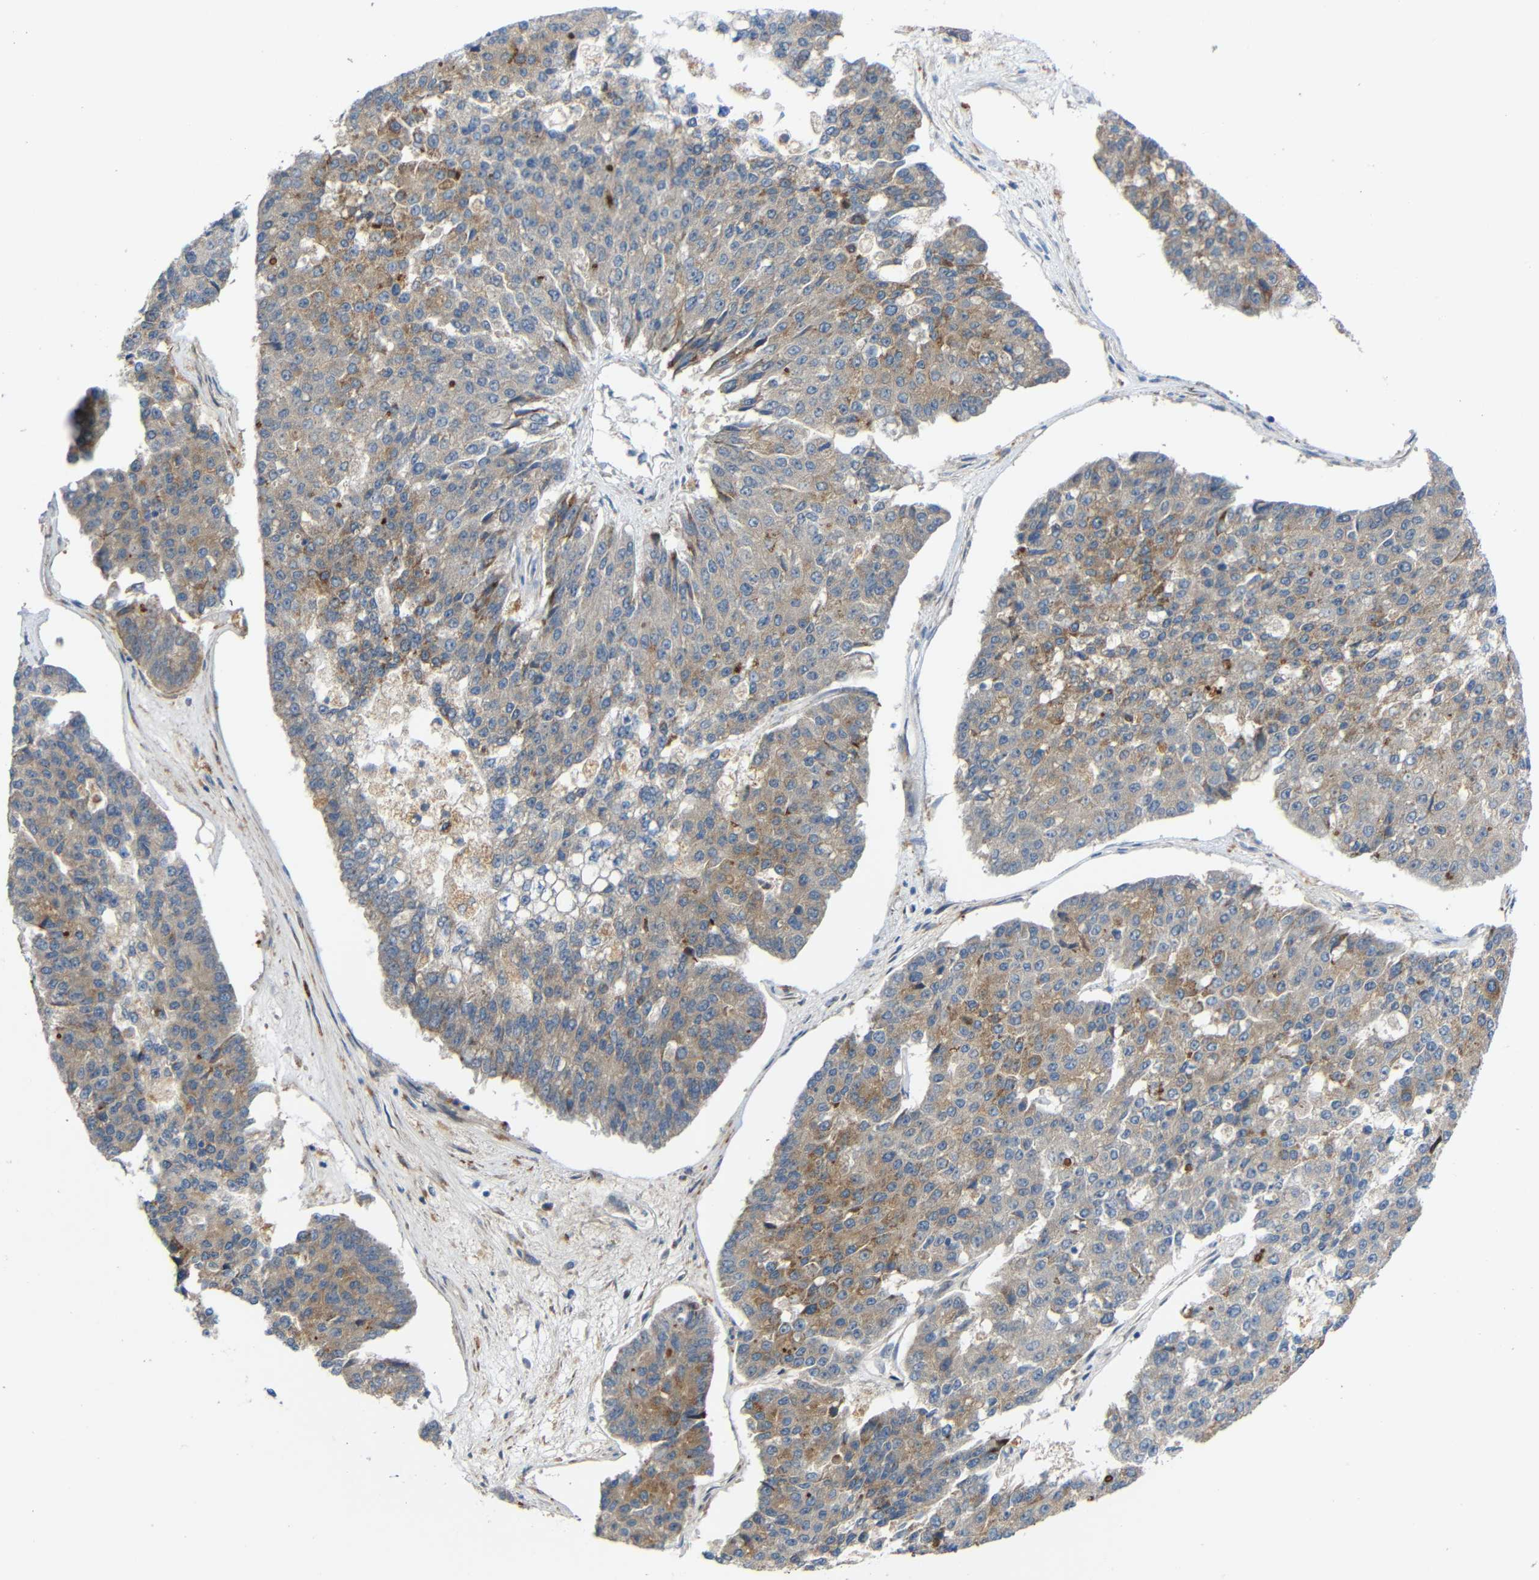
{"staining": {"intensity": "weak", "quantity": "25%-75%", "location": "cytoplasmic/membranous"}, "tissue": "pancreatic cancer", "cell_type": "Tumor cells", "image_type": "cancer", "snomed": [{"axis": "morphology", "description": "Adenocarcinoma, NOS"}, {"axis": "topography", "description": "Pancreas"}], "caption": "Immunohistochemistry photomicrograph of neoplastic tissue: human pancreatic cancer (adenocarcinoma) stained using IHC exhibits low levels of weak protein expression localized specifically in the cytoplasmic/membranous of tumor cells, appearing as a cytoplasmic/membranous brown color.", "gene": "TMEM25", "patient": {"sex": "male", "age": 50}}